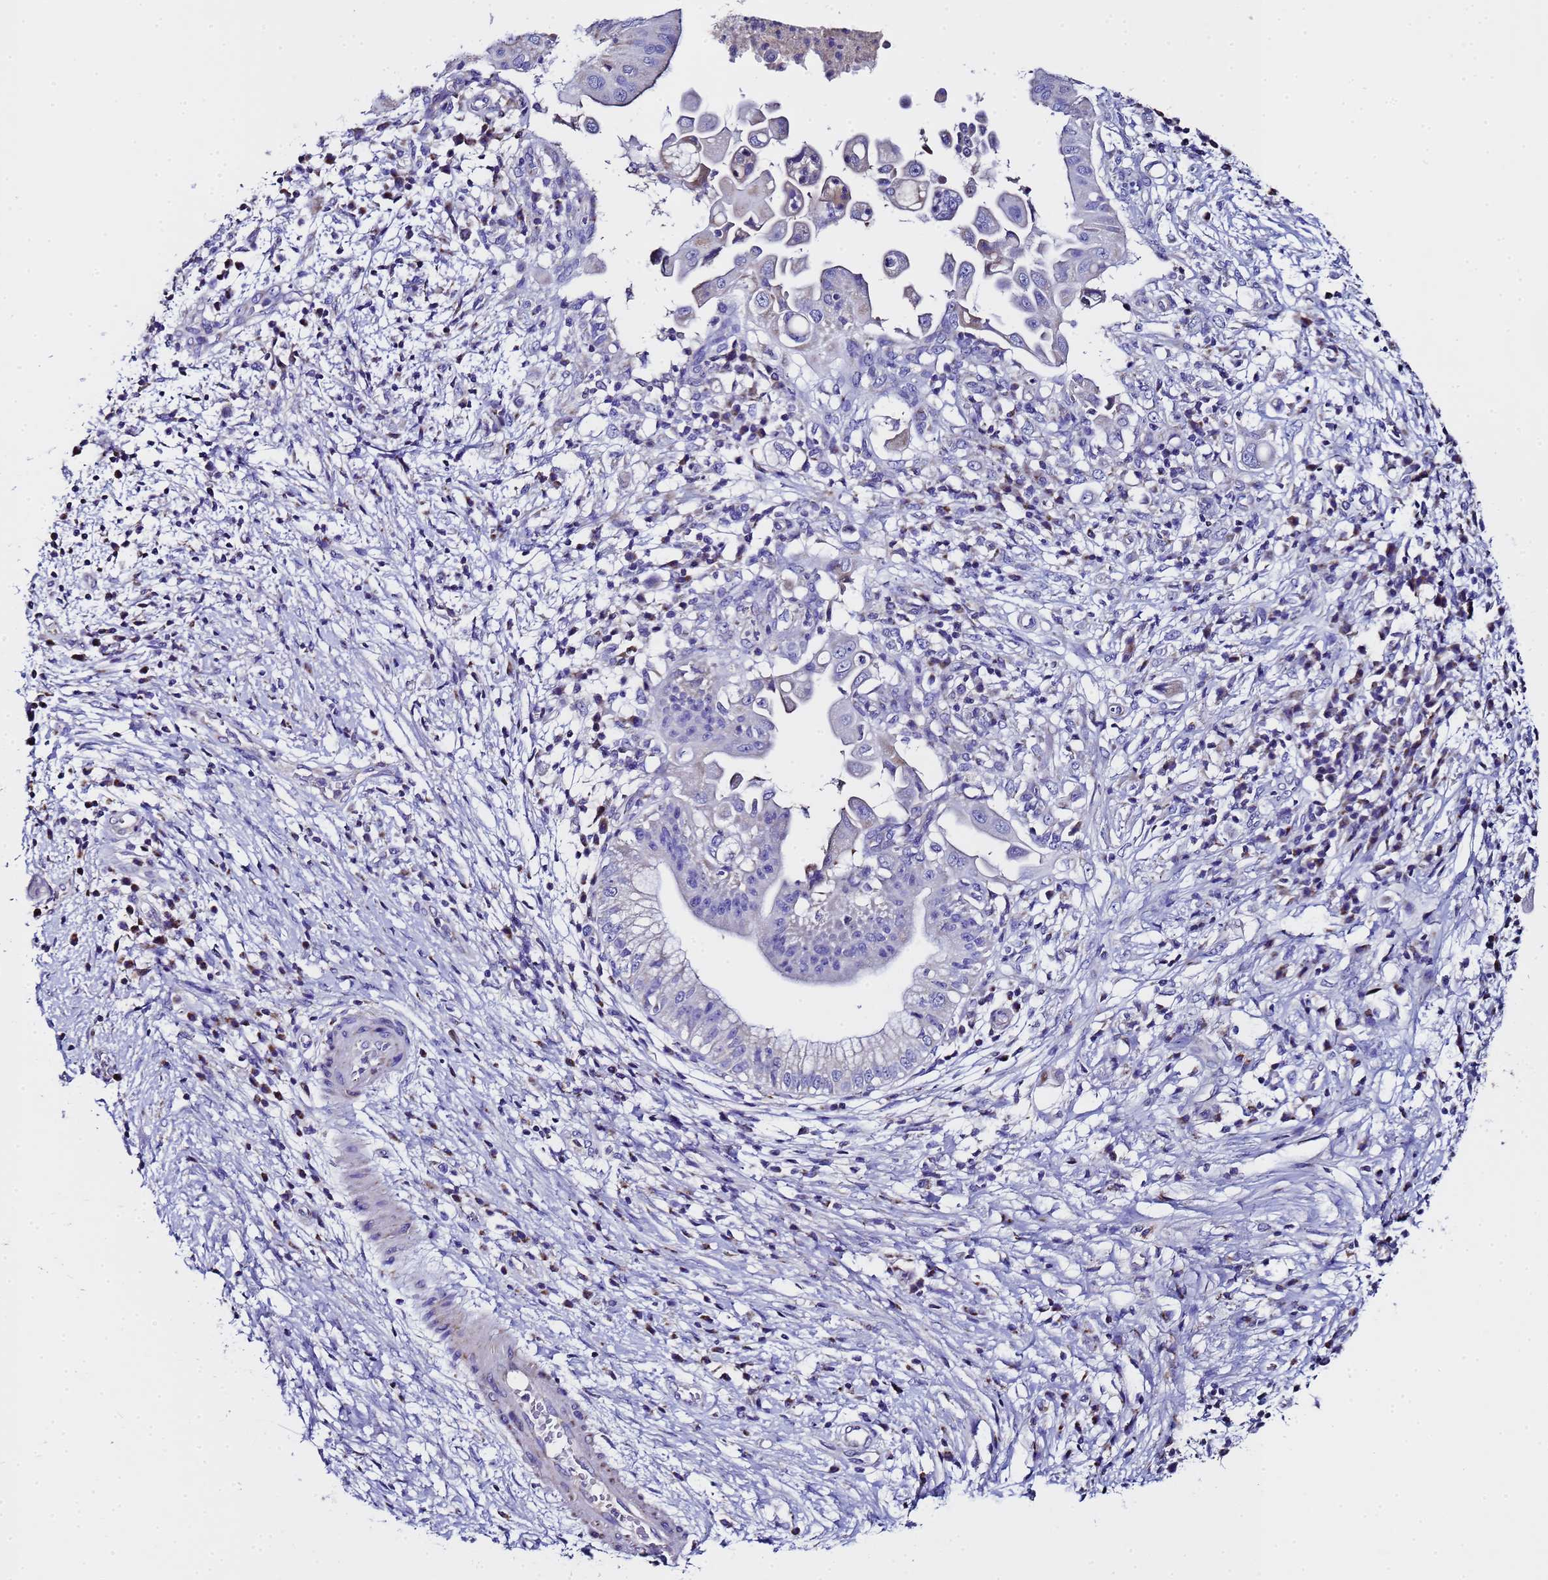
{"staining": {"intensity": "negative", "quantity": "none", "location": "none"}, "tissue": "pancreatic cancer", "cell_type": "Tumor cells", "image_type": "cancer", "snomed": [{"axis": "morphology", "description": "Adenocarcinoma, NOS"}, {"axis": "topography", "description": "Pancreas"}], "caption": "Adenocarcinoma (pancreatic) was stained to show a protein in brown. There is no significant positivity in tumor cells. (IHC, brightfield microscopy, high magnification).", "gene": "MRPS12", "patient": {"sex": "male", "age": 68}}